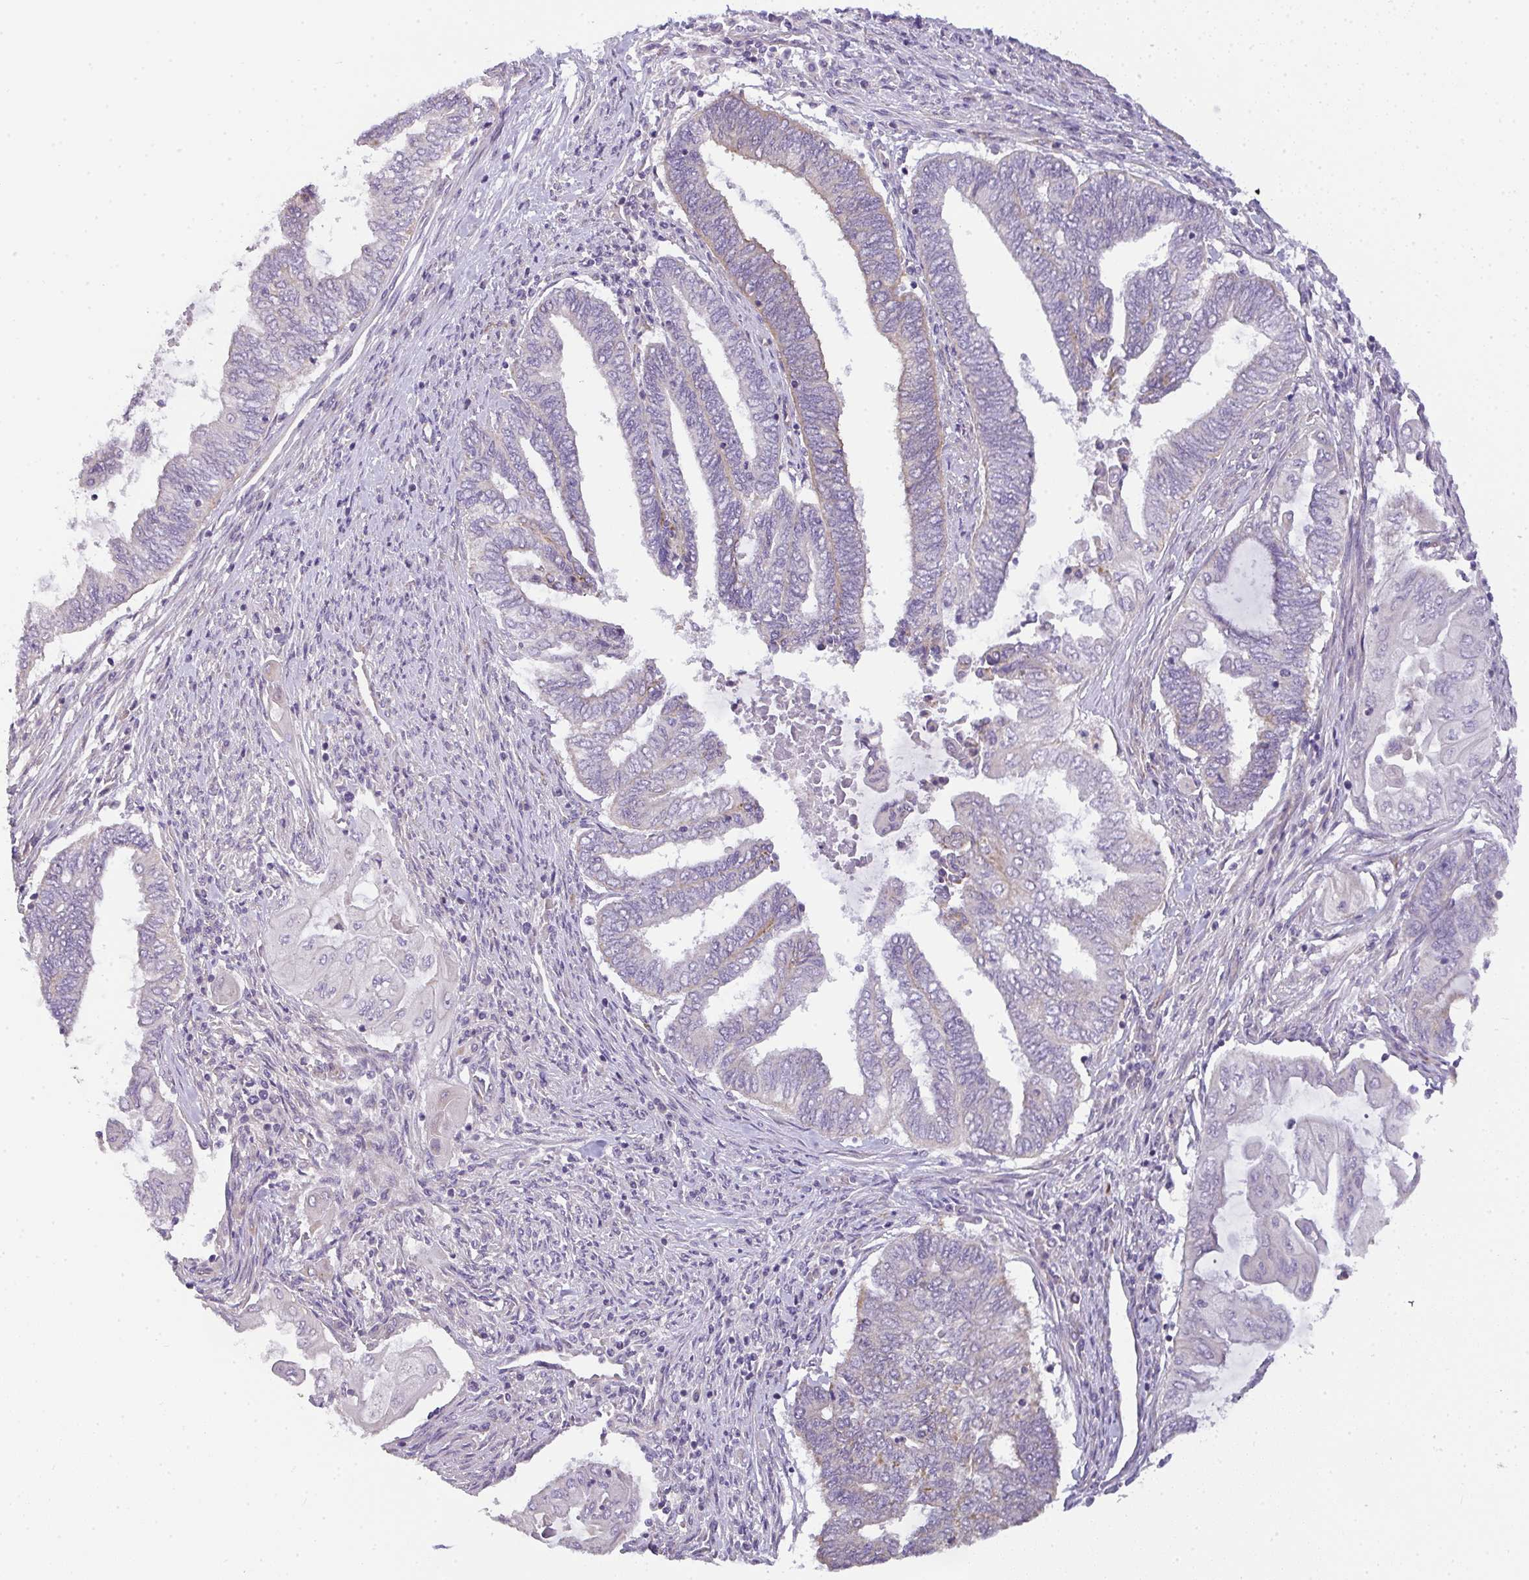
{"staining": {"intensity": "negative", "quantity": "none", "location": "none"}, "tissue": "endometrial cancer", "cell_type": "Tumor cells", "image_type": "cancer", "snomed": [{"axis": "morphology", "description": "Adenocarcinoma, NOS"}, {"axis": "topography", "description": "Uterus"}, {"axis": "topography", "description": "Endometrium"}], "caption": "Photomicrograph shows no protein expression in tumor cells of adenocarcinoma (endometrial) tissue.", "gene": "FILIP1", "patient": {"sex": "female", "age": 70}}